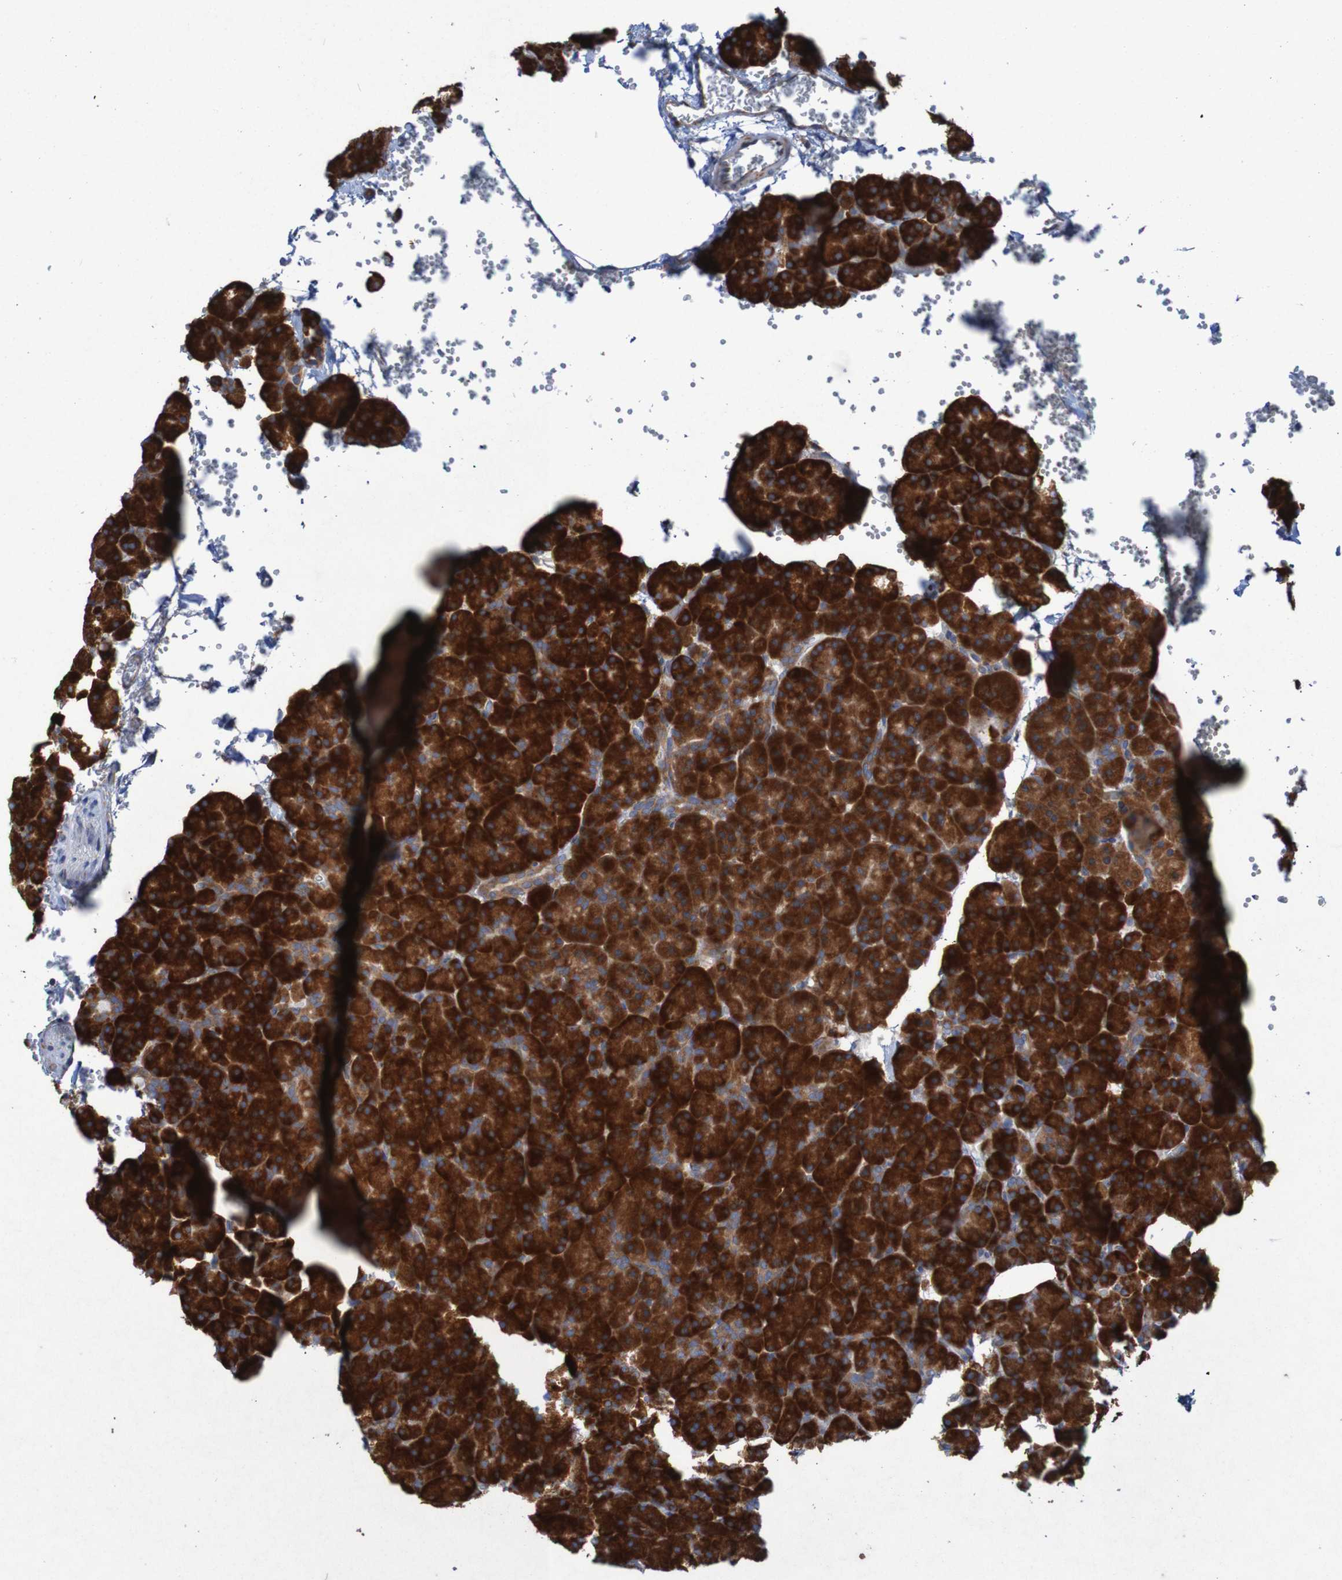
{"staining": {"intensity": "strong", "quantity": ">75%", "location": "cytoplasmic/membranous"}, "tissue": "pancreas", "cell_type": "Exocrine glandular cells", "image_type": "normal", "snomed": [{"axis": "morphology", "description": "Normal tissue, NOS"}, {"axis": "topography", "description": "Pancreas"}], "caption": "IHC (DAB) staining of unremarkable human pancreas exhibits strong cytoplasmic/membranous protein positivity in about >75% of exocrine glandular cells. The staining was performed using DAB (3,3'-diaminobenzidine), with brown indicating positive protein expression. Nuclei are stained blue with hematoxylin.", "gene": "RPL10L", "patient": {"sex": "female", "age": 35}}